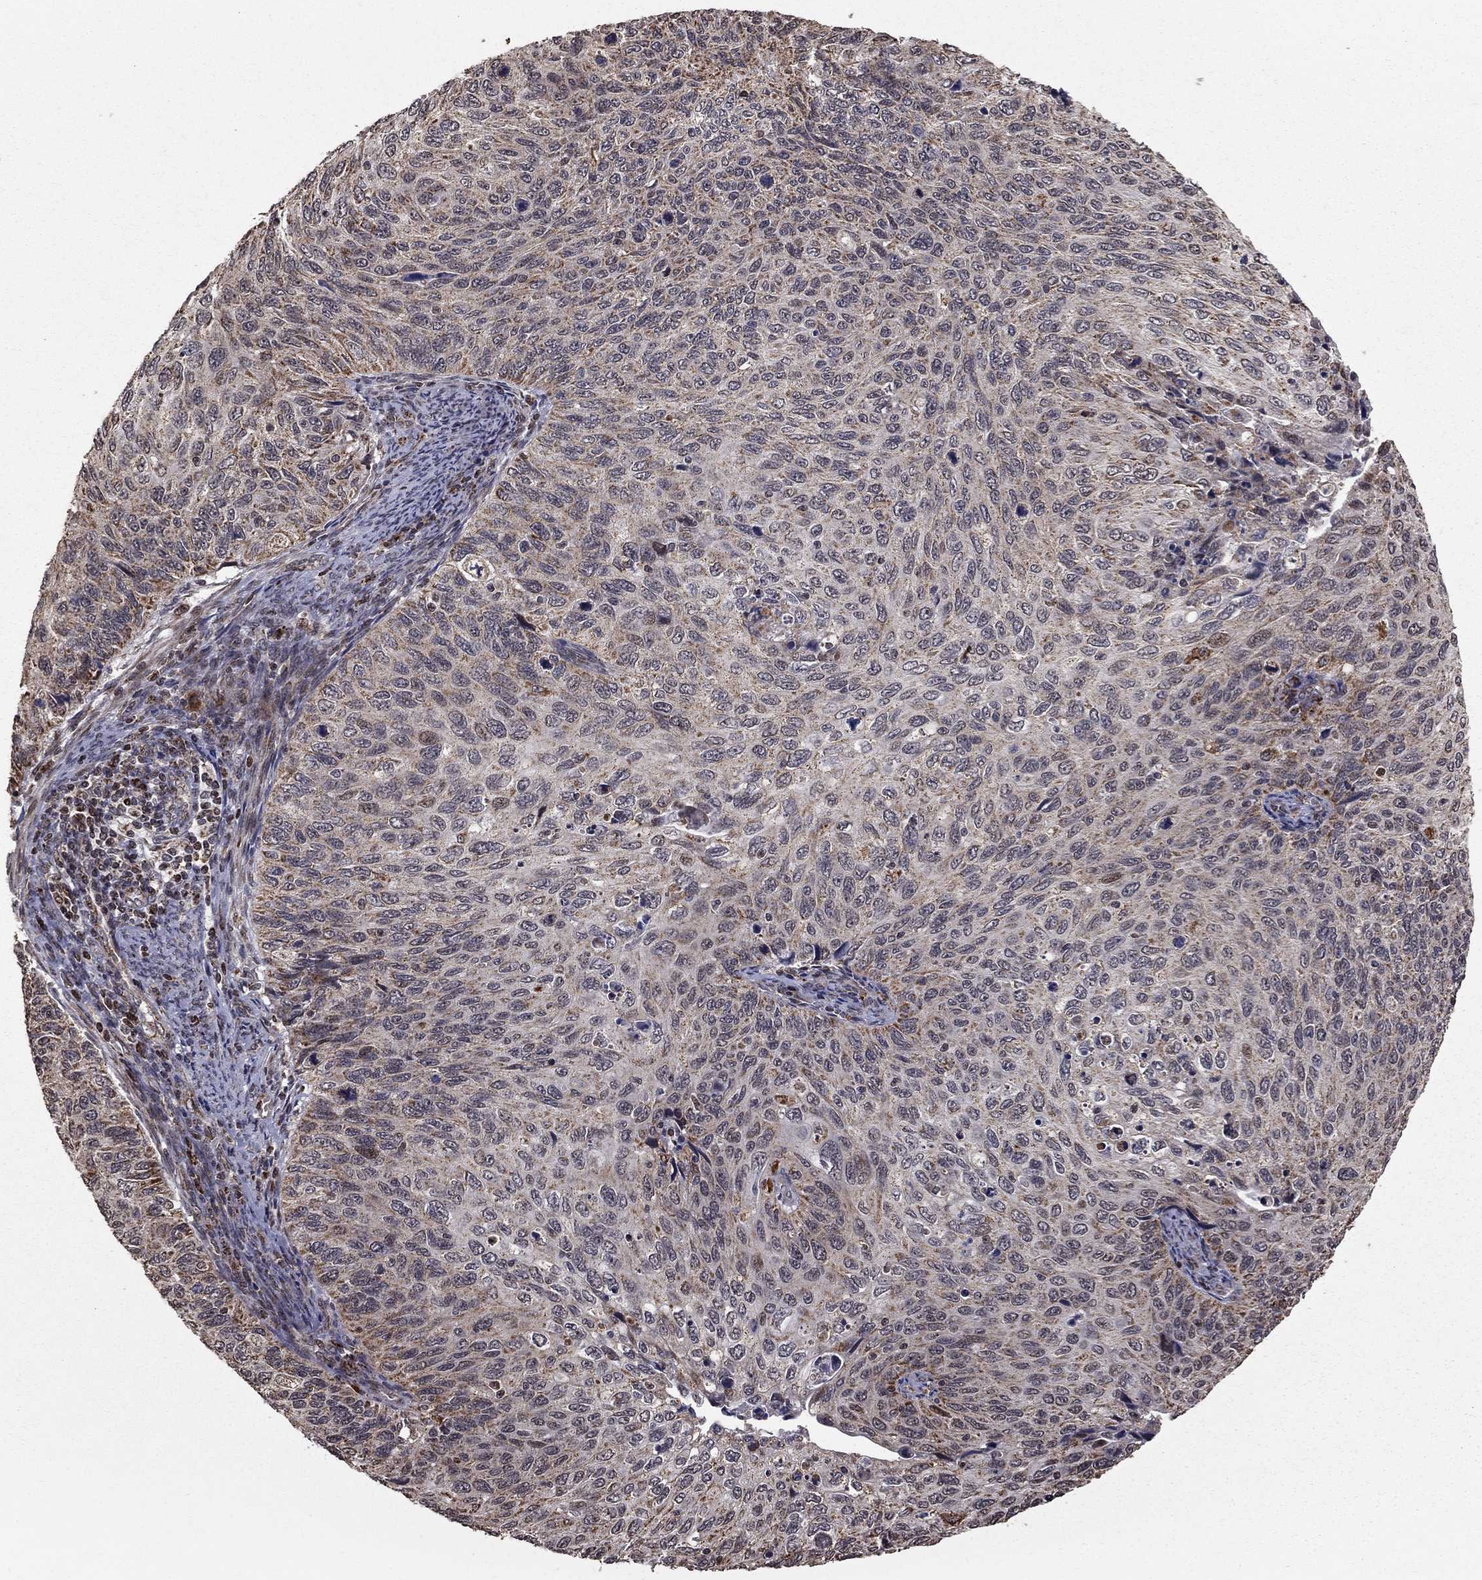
{"staining": {"intensity": "weak", "quantity": "<25%", "location": "cytoplasmic/membranous"}, "tissue": "cervical cancer", "cell_type": "Tumor cells", "image_type": "cancer", "snomed": [{"axis": "morphology", "description": "Squamous cell carcinoma, NOS"}, {"axis": "topography", "description": "Cervix"}], "caption": "Protein analysis of cervical cancer demonstrates no significant staining in tumor cells.", "gene": "ACOT13", "patient": {"sex": "female", "age": 70}}